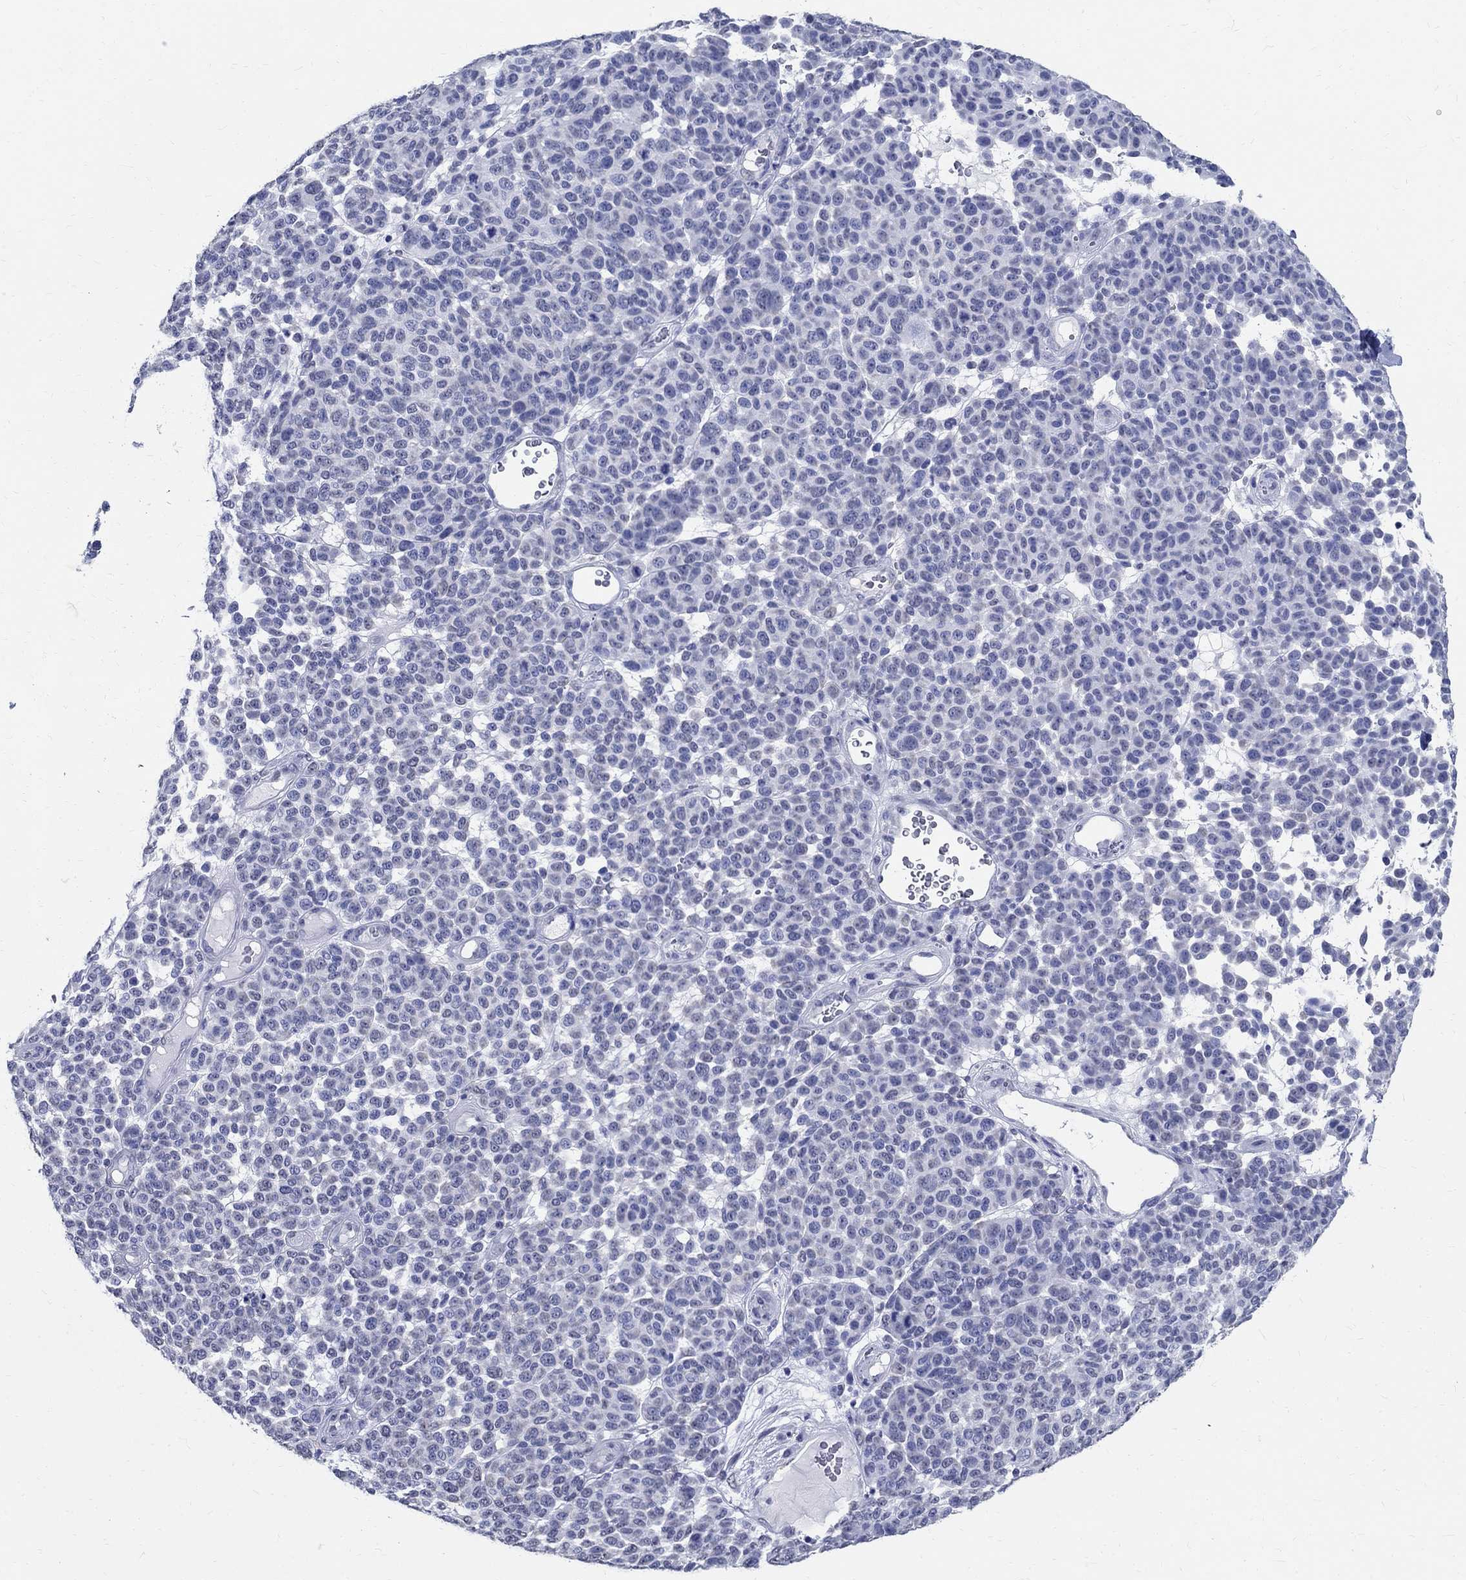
{"staining": {"intensity": "negative", "quantity": "none", "location": "none"}, "tissue": "melanoma", "cell_type": "Tumor cells", "image_type": "cancer", "snomed": [{"axis": "morphology", "description": "Malignant melanoma, NOS"}, {"axis": "topography", "description": "Skin"}], "caption": "Malignant melanoma stained for a protein using IHC shows no positivity tumor cells.", "gene": "TSPAN16", "patient": {"sex": "male", "age": 59}}